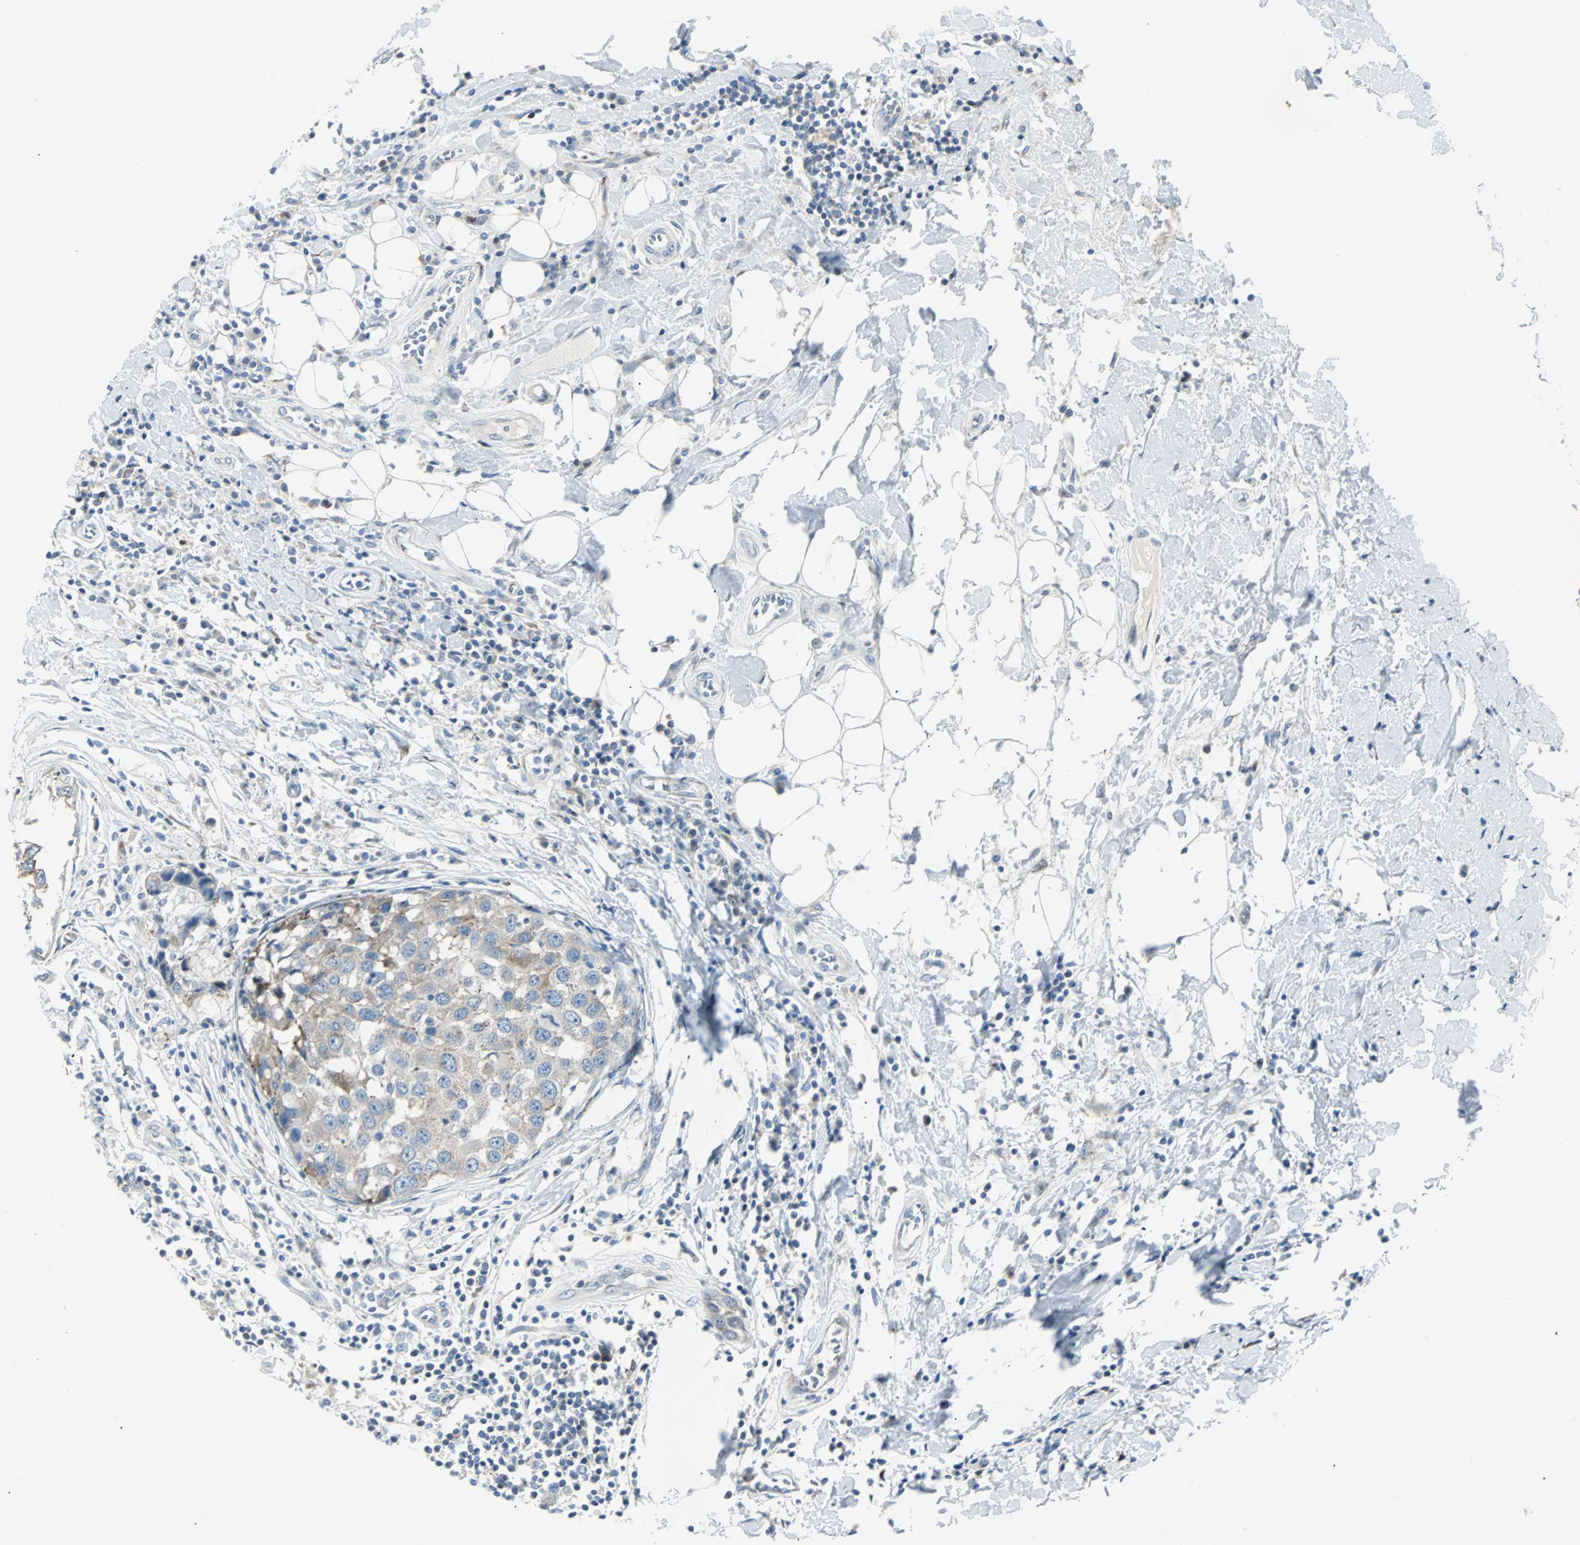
{"staining": {"intensity": "weak", "quantity": ">75%", "location": "cytoplasmic/membranous"}, "tissue": "breast cancer", "cell_type": "Tumor cells", "image_type": "cancer", "snomed": [{"axis": "morphology", "description": "Duct carcinoma"}, {"axis": "topography", "description": "Breast"}], "caption": "Immunohistochemistry micrograph of invasive ductal carcinoma (breast) stained for a protein (brown), which demonstrates low levels of weak cytoplasmic/membranous expression in approximately >75% of tumor cells.", "gene": "BBC3", "patient": {"sex": "female", "age": 27}}